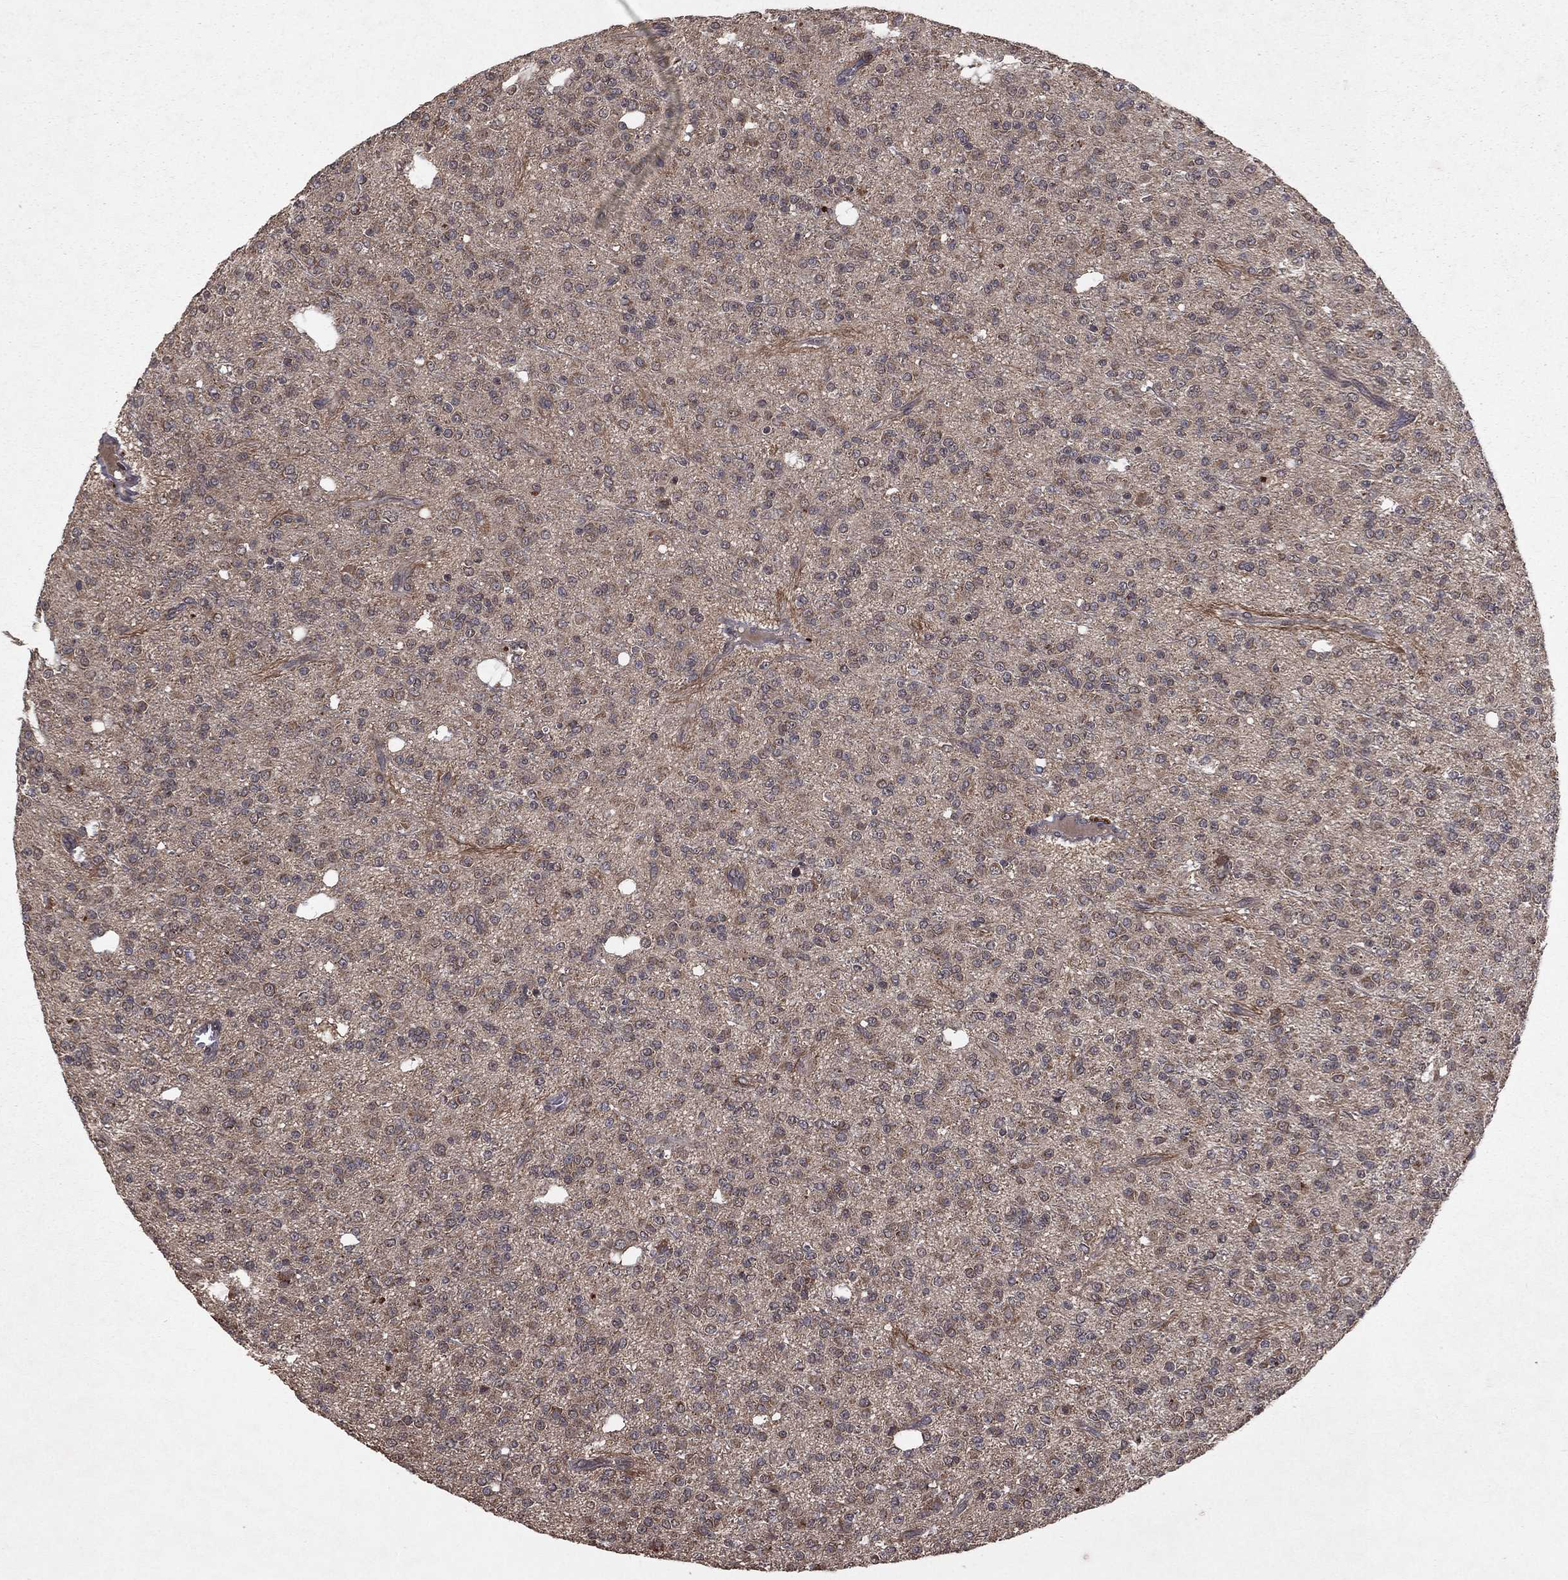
{"staining": {"intensity": "weak", "quantity": "<25%", "location": "cytoplasmic/membranous"}, "tissue": "glioma", "cell_type": "Tumor cells", "image_type": "cancer", "snomed": [{"axis": "morphology", "description": "Glioma, malignant, Low grade"}, {"axis": "topography", "description": "Brain"}], "caption": "Immunohistochemistry histopathology image of neoplastic tissue: human glioma stained with DAB reveals no significant protein staining in tumor cells. (DAB (3,3'-diaminobenzidine) immunohistochemistry visualized using brightfield microscopy, high magnification).", "gene": "ZDHHC15", "patient": {"sex": "male", "age": 27}}